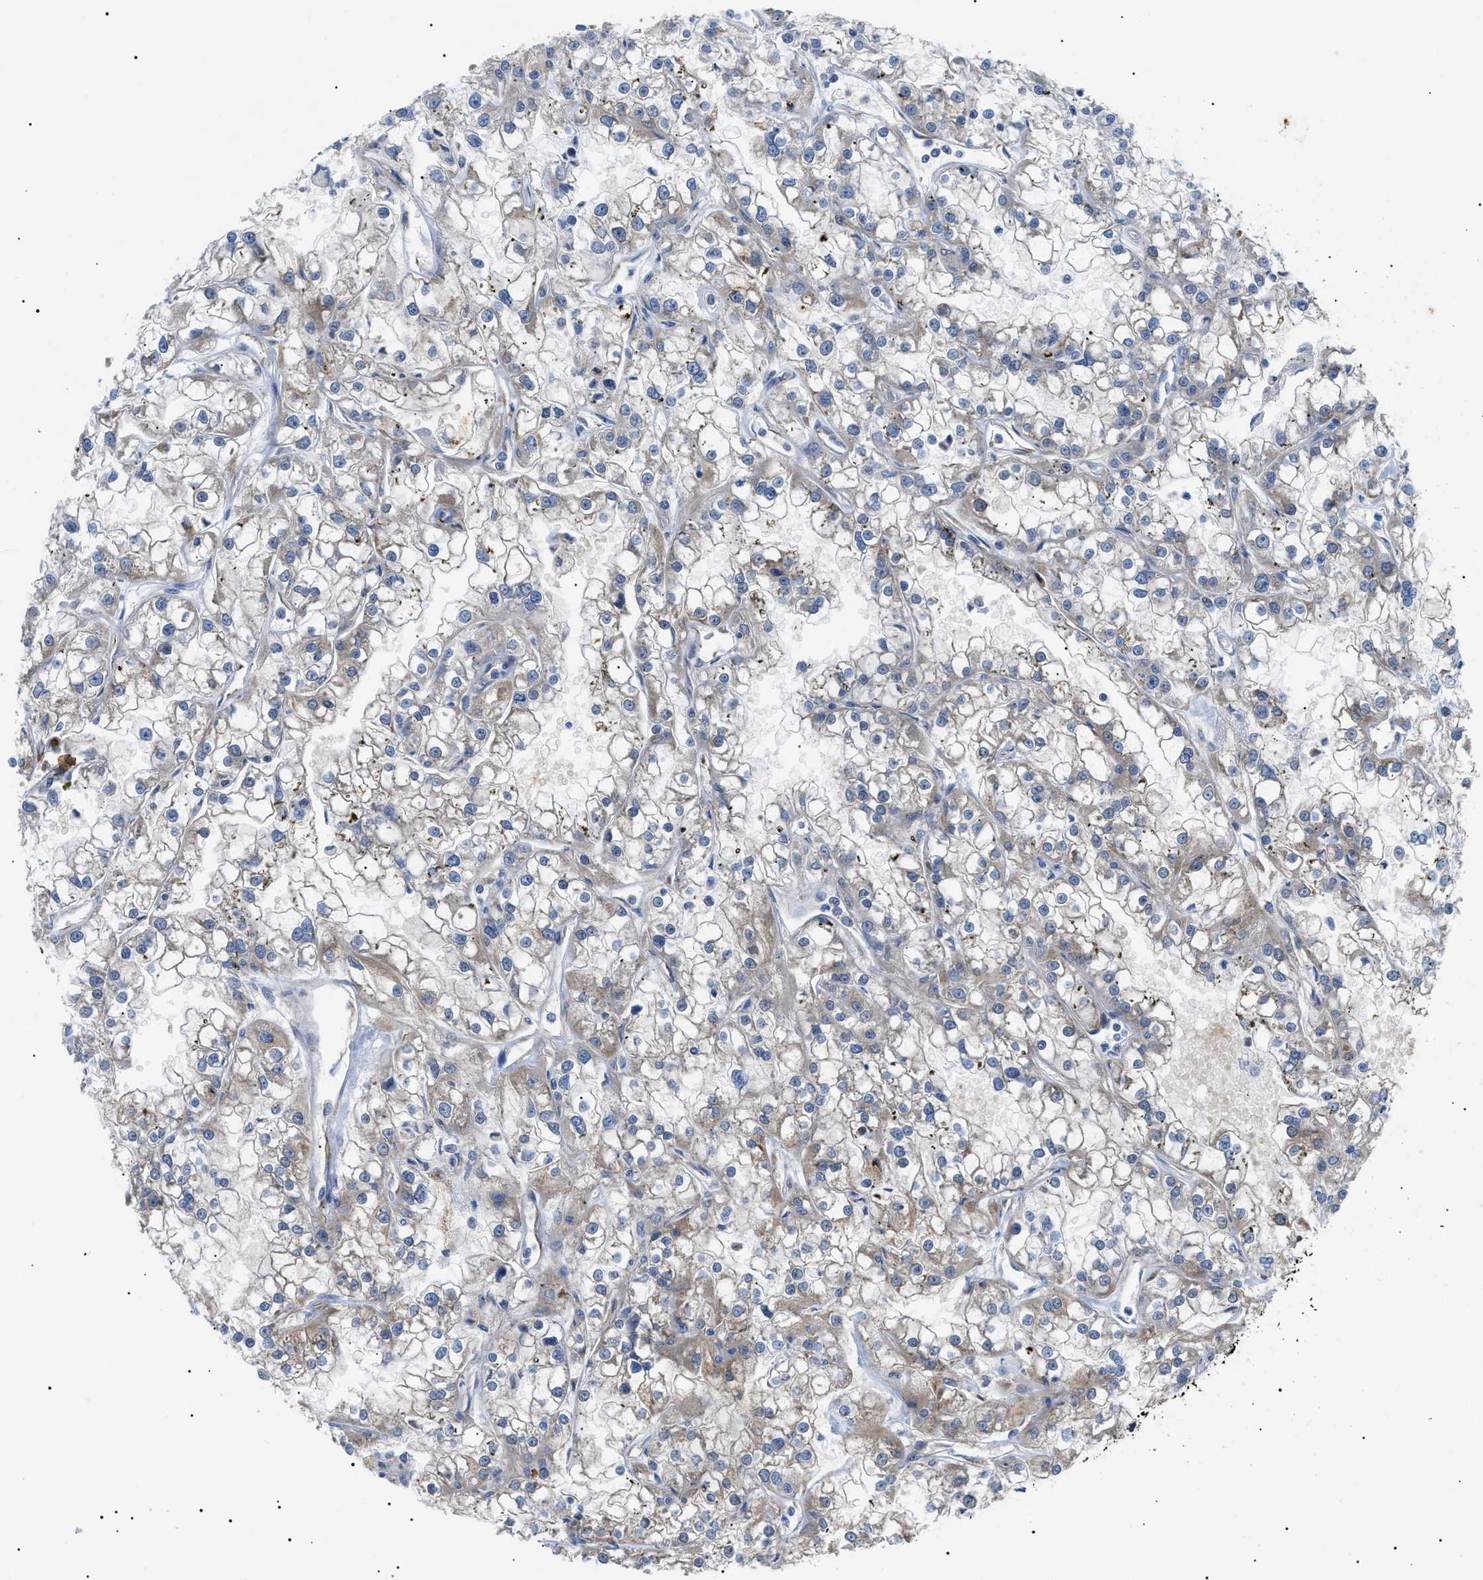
{"staining": {"intensity": "weak", "quantity": "25%-75%", "location": "cytoplasmic/membranous"}, "tissue": "renal cancer", "cell_type": "Tumor cells", "image_type": "cancer", "snomed": [{"axis": "morphology", "description": "Adenocarcinoma, NOS"}, {"axis": "topography", "description": "Kidney"}], "caption": "The micrograph displays staining of adenocarcinoma (renal), revealing weak cytoplasmic/membranous protein staining (brown color) within tumor cells.", "gene": "HSPB8", "patient": {"sex": "female", "age": 52}}